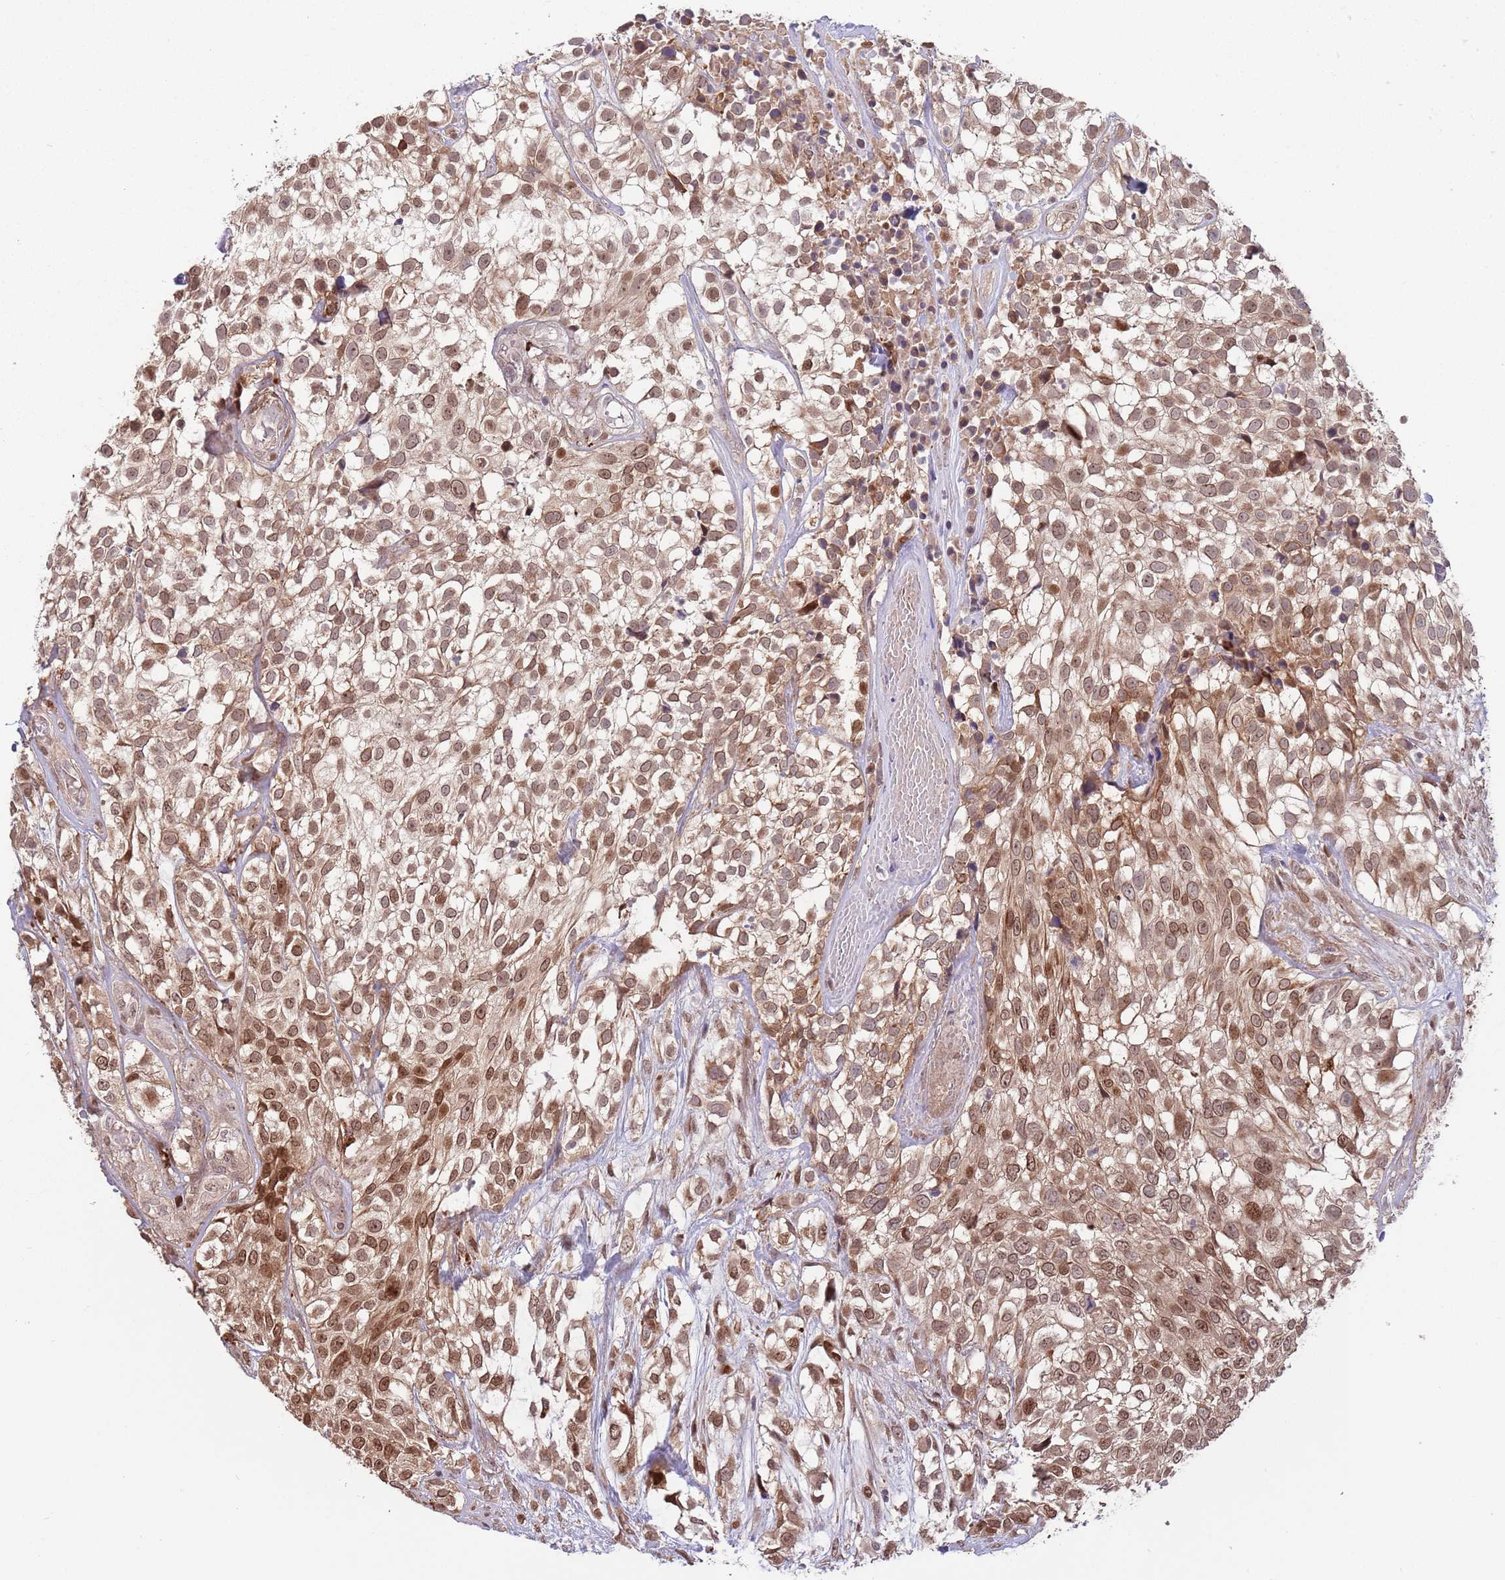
{"staining": {"intensity": "moderate", "quantity": ">75%", "location": "cytoplasmic/membranous,nuclear"}, "tissue": "urothelial cancer", "cell_type": "Tumor cells", "image_type": "cancer", "snomed": [{"axis": "morphology", "description": "Urothelial carcinoma, High grade"}, {"axis": "topography", "description": "Urinary bladder"}], "caption": "The immunohistochemical stain labels moderate cytoplasmic/membranous and nuclear expression in tumor cells of high-grade urothelial carcinoma tissue.", "gene": "SALL1", "patient": {"sex": "male", "age": 56}}